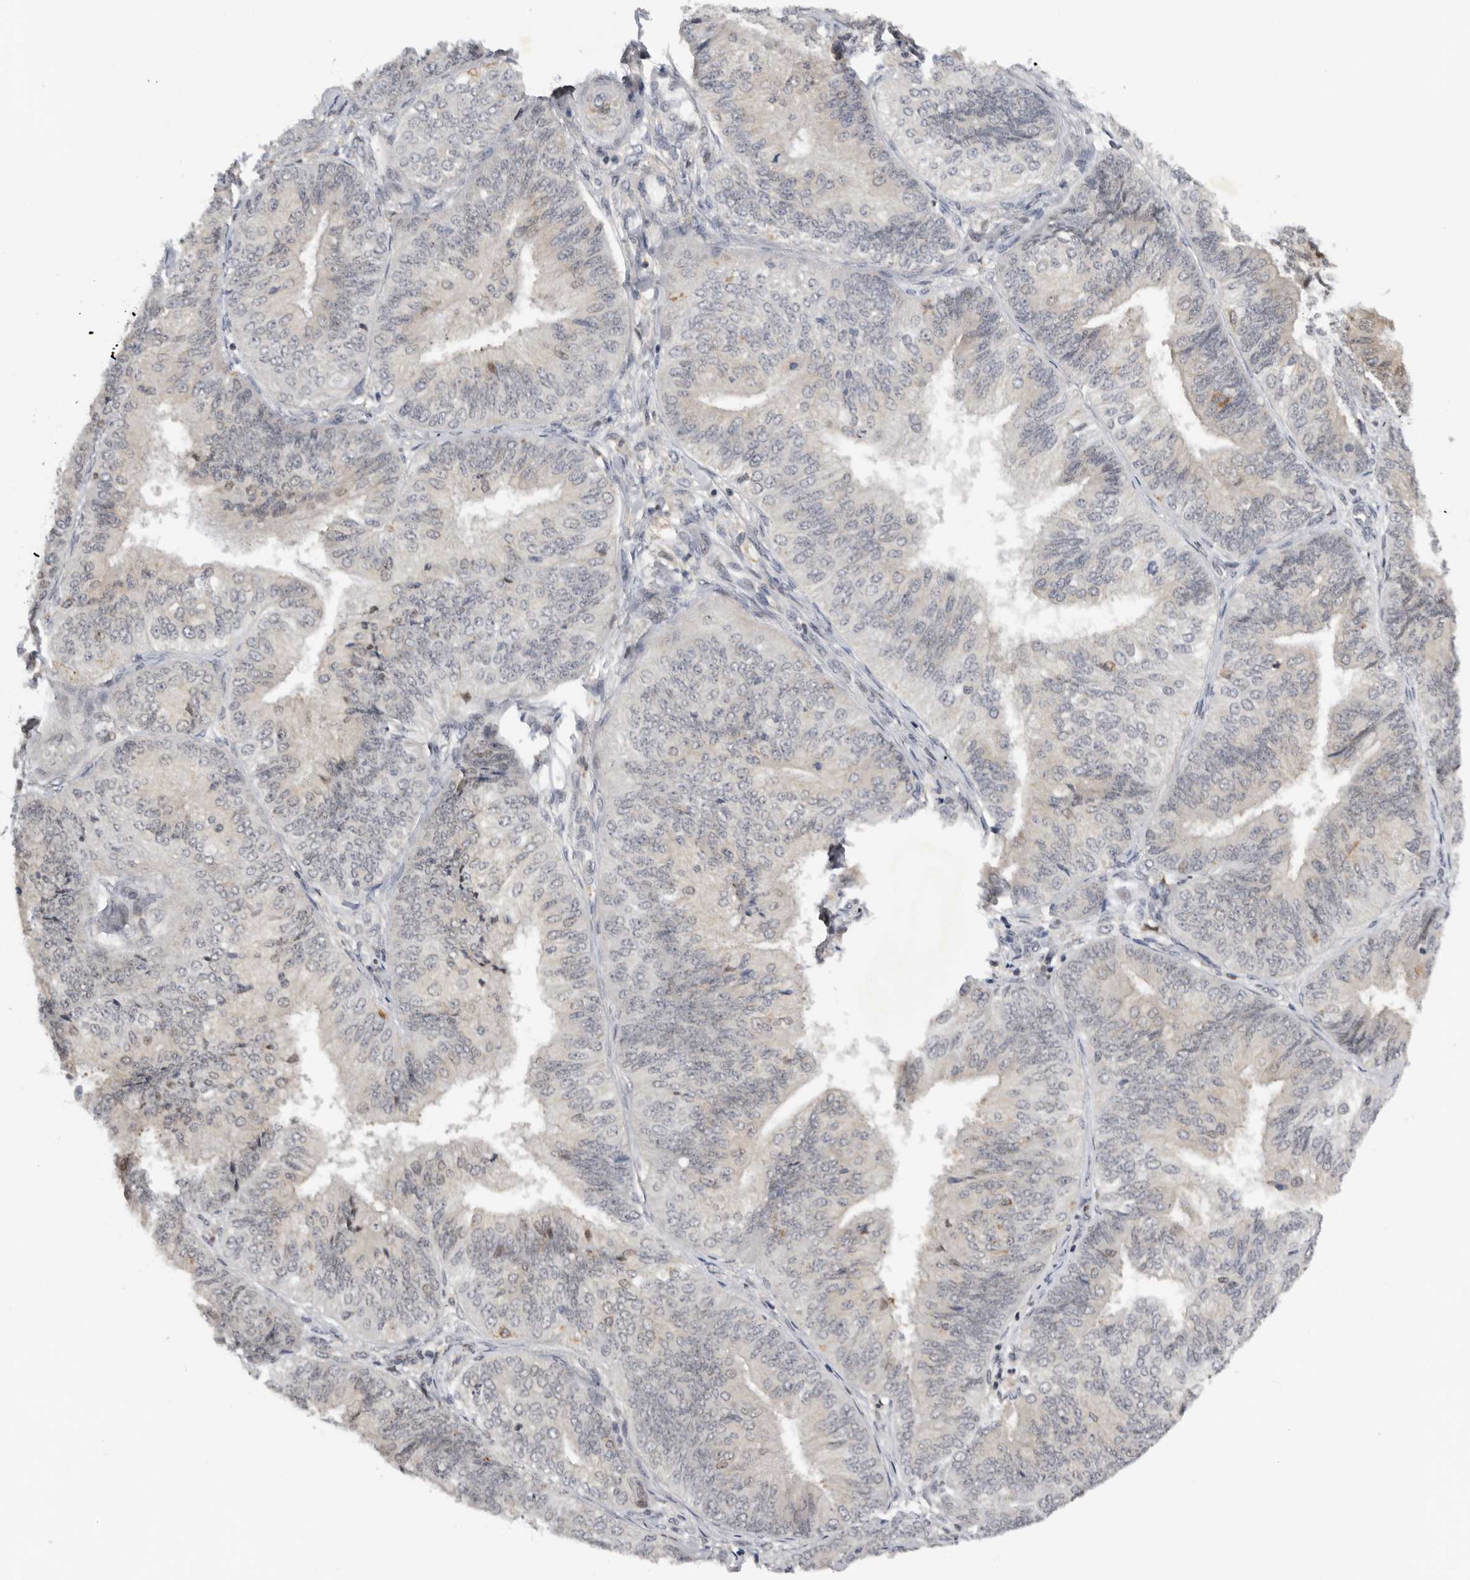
{"staining": {"intensity": "negative", "quantity": "none", "location": "none"}, "tissue": "endometrial cancer", "cell_type": "Tumor cells", "image_type": "cancer", "snomed": [{"axis": "morphology", "description": "Adenocarcinoma, NOS"}, {"axis": "topography", "description": "Endometrium"}], "caption": "Tumor cells show no significant staining in endometrial cancer.", "gene": "KIF2B", "patient": {"sex": "female", "age": 58}}